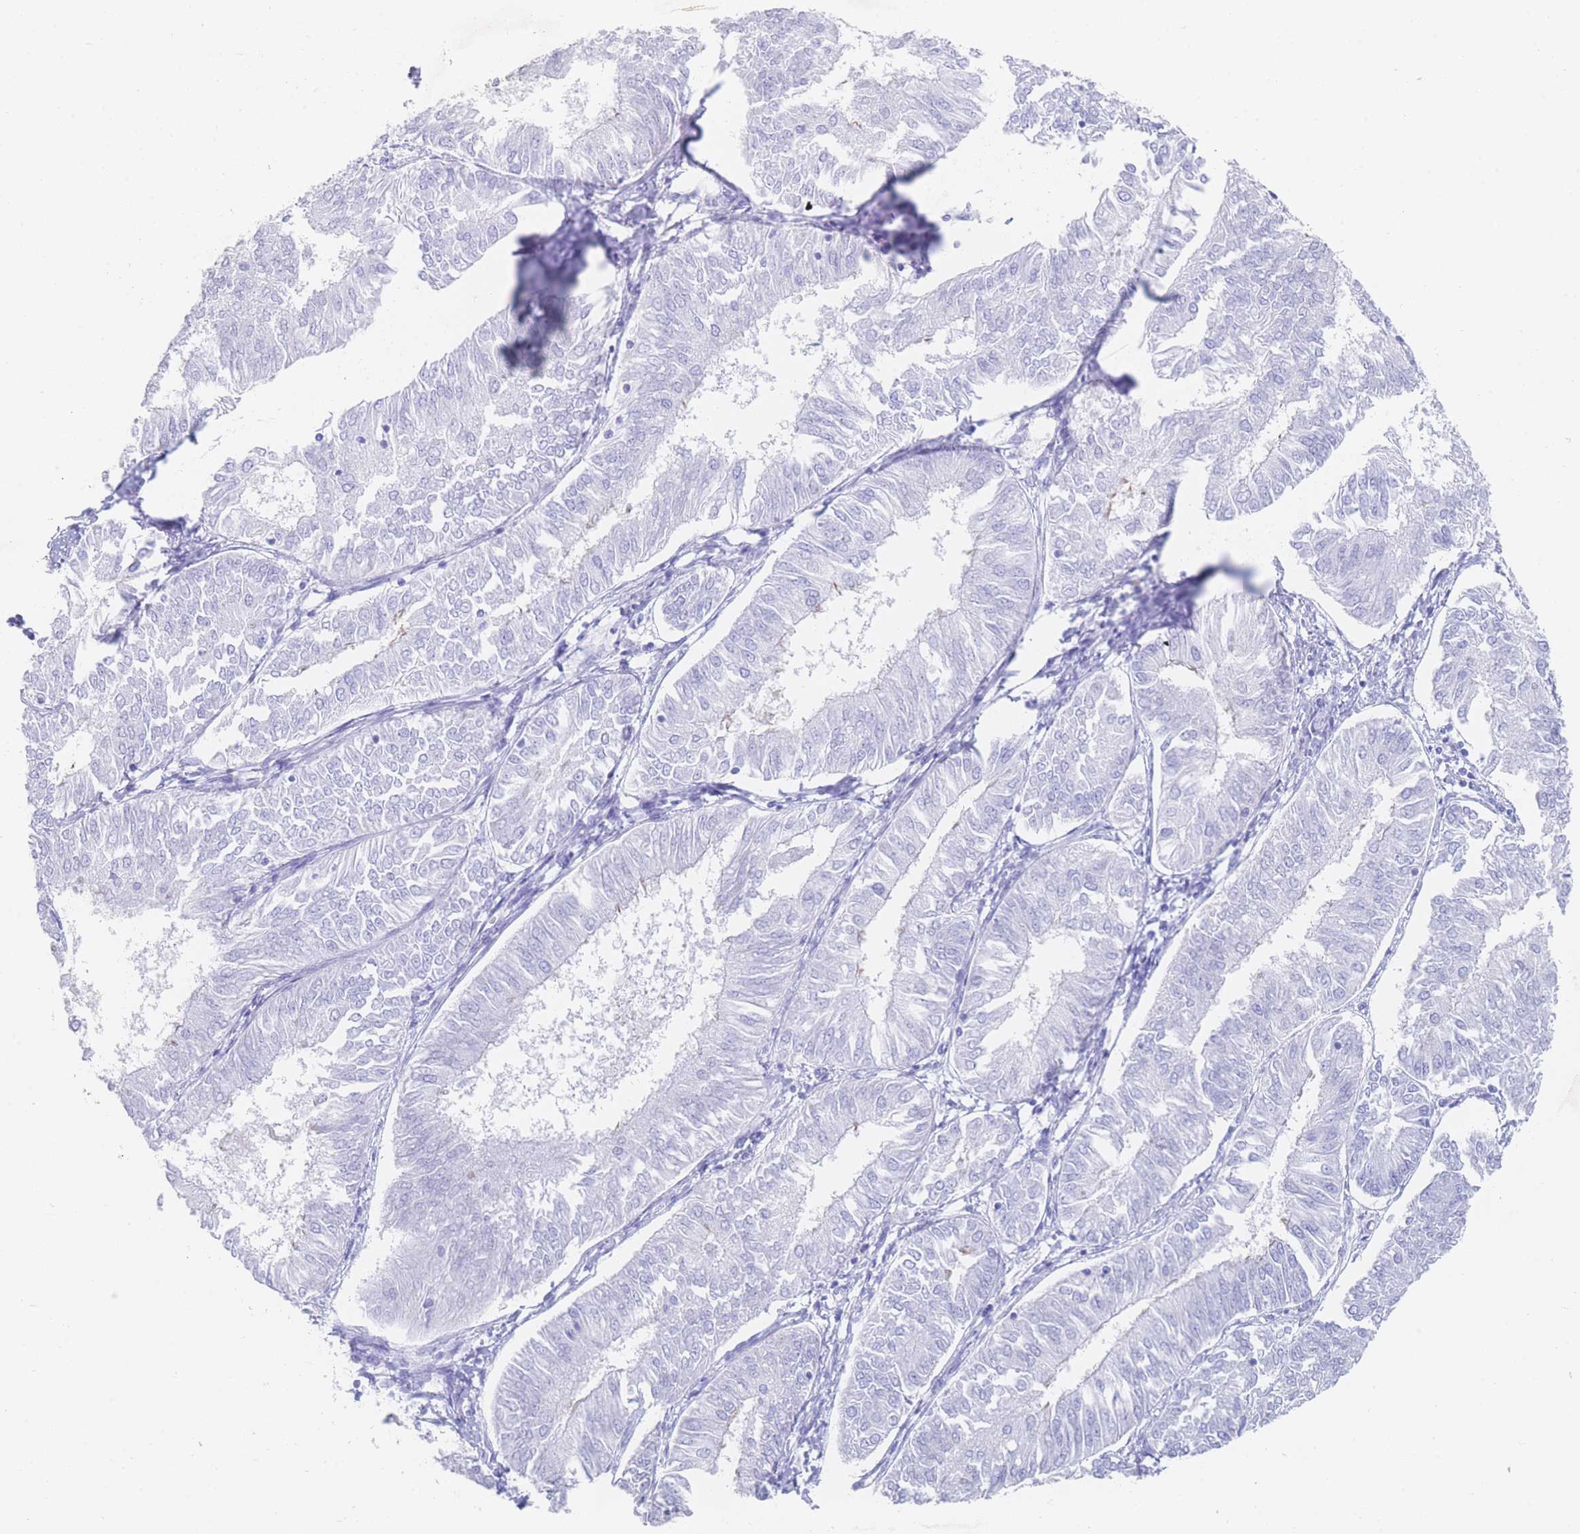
{"staining": {"intensity": "negative", "quantity": "none", "location": "none"}, "tissue": "endometrial cancer", "cell_type": "Tumor cells", "image_type": "cancer", "snomed": [{"axis": "morphology", "description": "Adenocarcinoma, NOS"}, {"axis": "topography", "description": "Endometrium"}], "caption": "The histopathology image reveals no significant positivity in tumor cells of adenocarcinoma (endometrial).", "gene": "LRRC37A", "patient": {"sex": "female", "age": 58}}